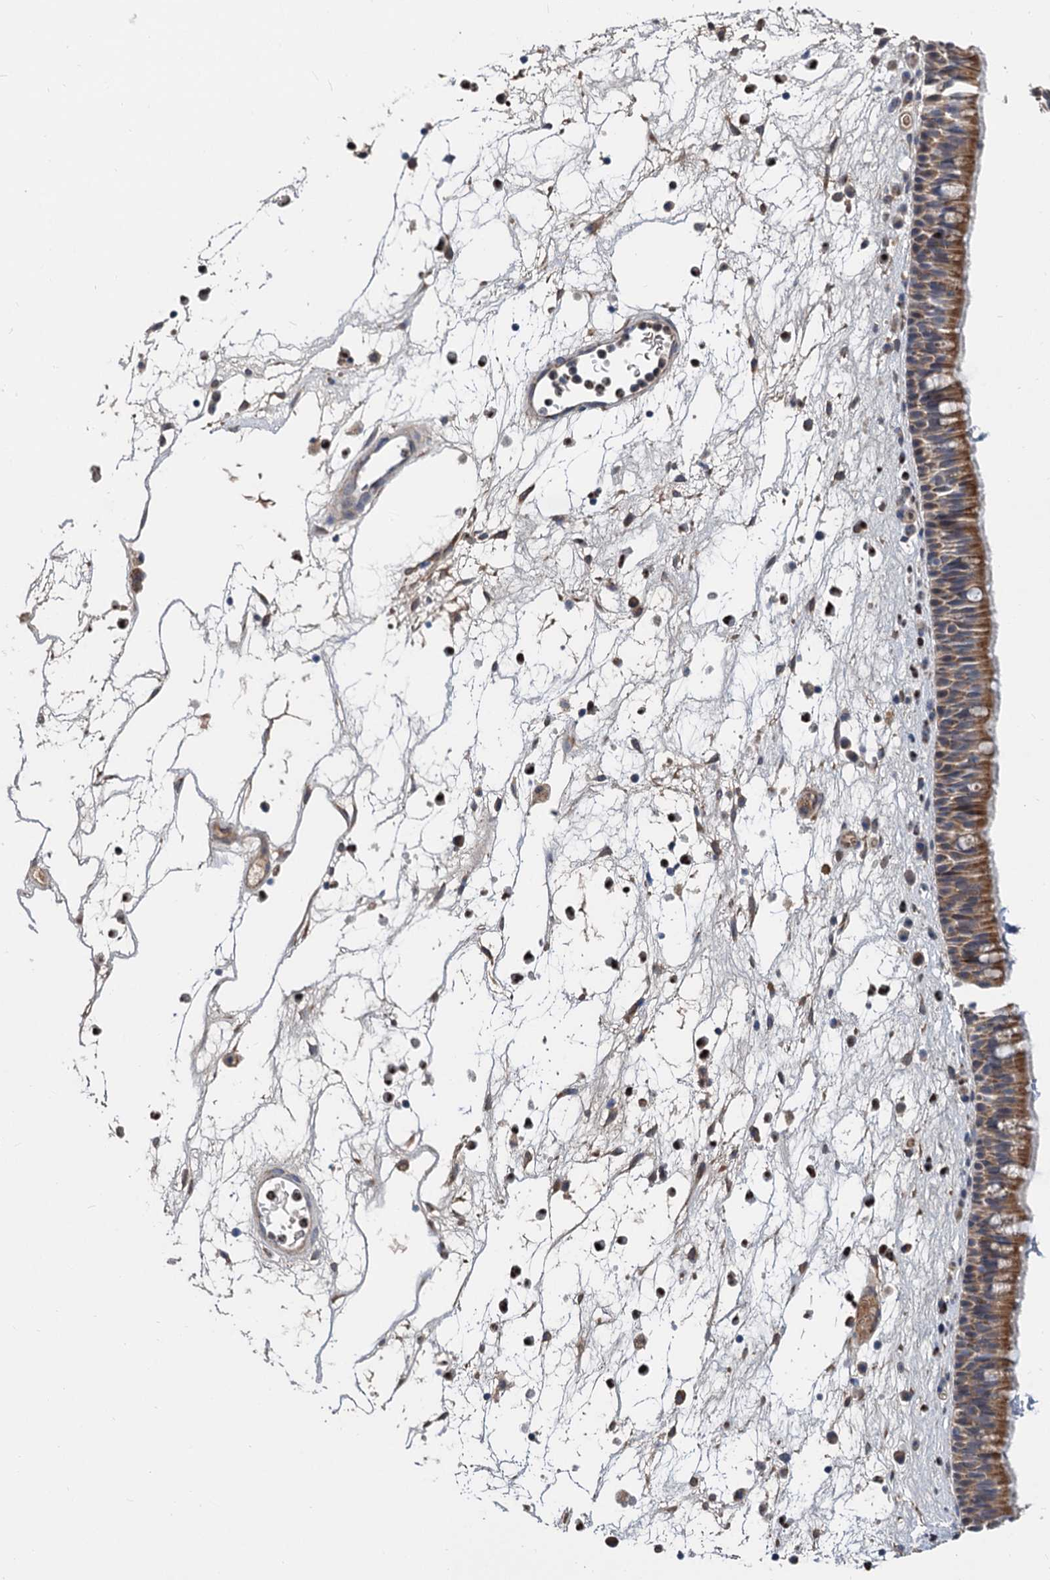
{"staining": {"intensity": "moderate", "quantity": ">75%", "location": "cytoplasmic/membranous"}, "tissue": "nasopharynx", "cell_type": "Respiratory epithelial cells", "image_type": "normal", "snomed": [{"axis": "morphology", "description": "Normal tissue, NOS"}, {"axis": "morphology", "description": "Inflammation, NOS"}, {"axis": "morphology", "description": "Malignant melanoma, Metastatic site"}, {"axis": "topography", "description": "Nasopharynx"}], "caption": "Protein expression analysis of benign nasopharynx shows moderate cytoplasmic/membranous positivity in about >75% of respiratory epithelial cells.", "gene": "ALKBH7", "patient": {"sex": "male", "age": 70}}